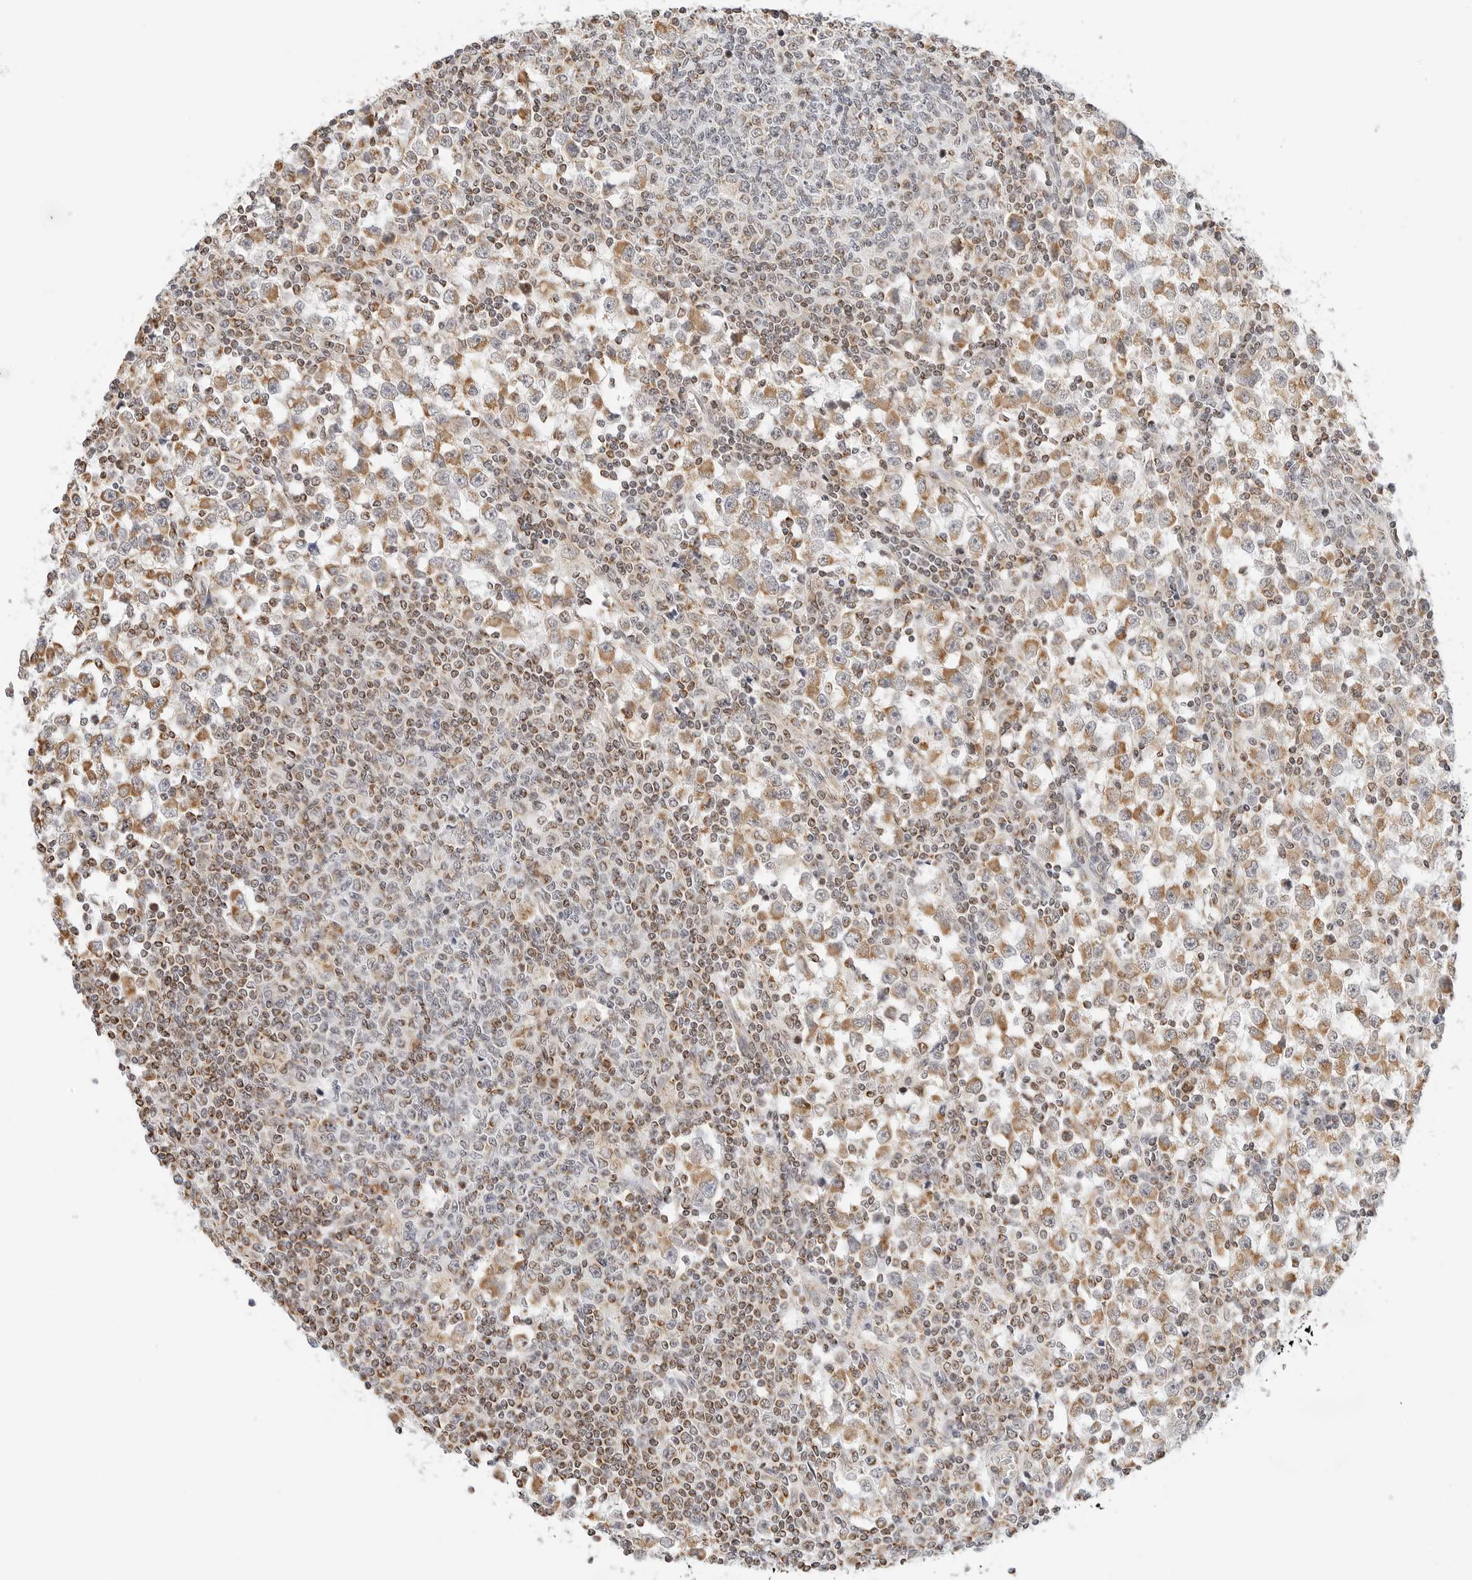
{"staining": {"intensity": "moderate", "quantity": ">75%", "location": "cytoplasmic/membranous"}, "tissue": "testis cancer", "cell_type": "Tumor cells", "image_type": "cancer", "snomed": [{"axis": "morphology", "description": "Seminoma, NOS"}, {"axis": "topography", "description": "Testis"}], "caption": "The micrograph displays immunohistochemical staining of testis seminoma. There is moderate cytoplasmic/membranous expression is appreciated in about >75% of tumor cells. Using DAB (brown) and hematoxylin (blue) stains, captured at high magnification using brightfield microscopy.", "gene": "ATL1", "patient": {"sex": "male", "age": 65}}